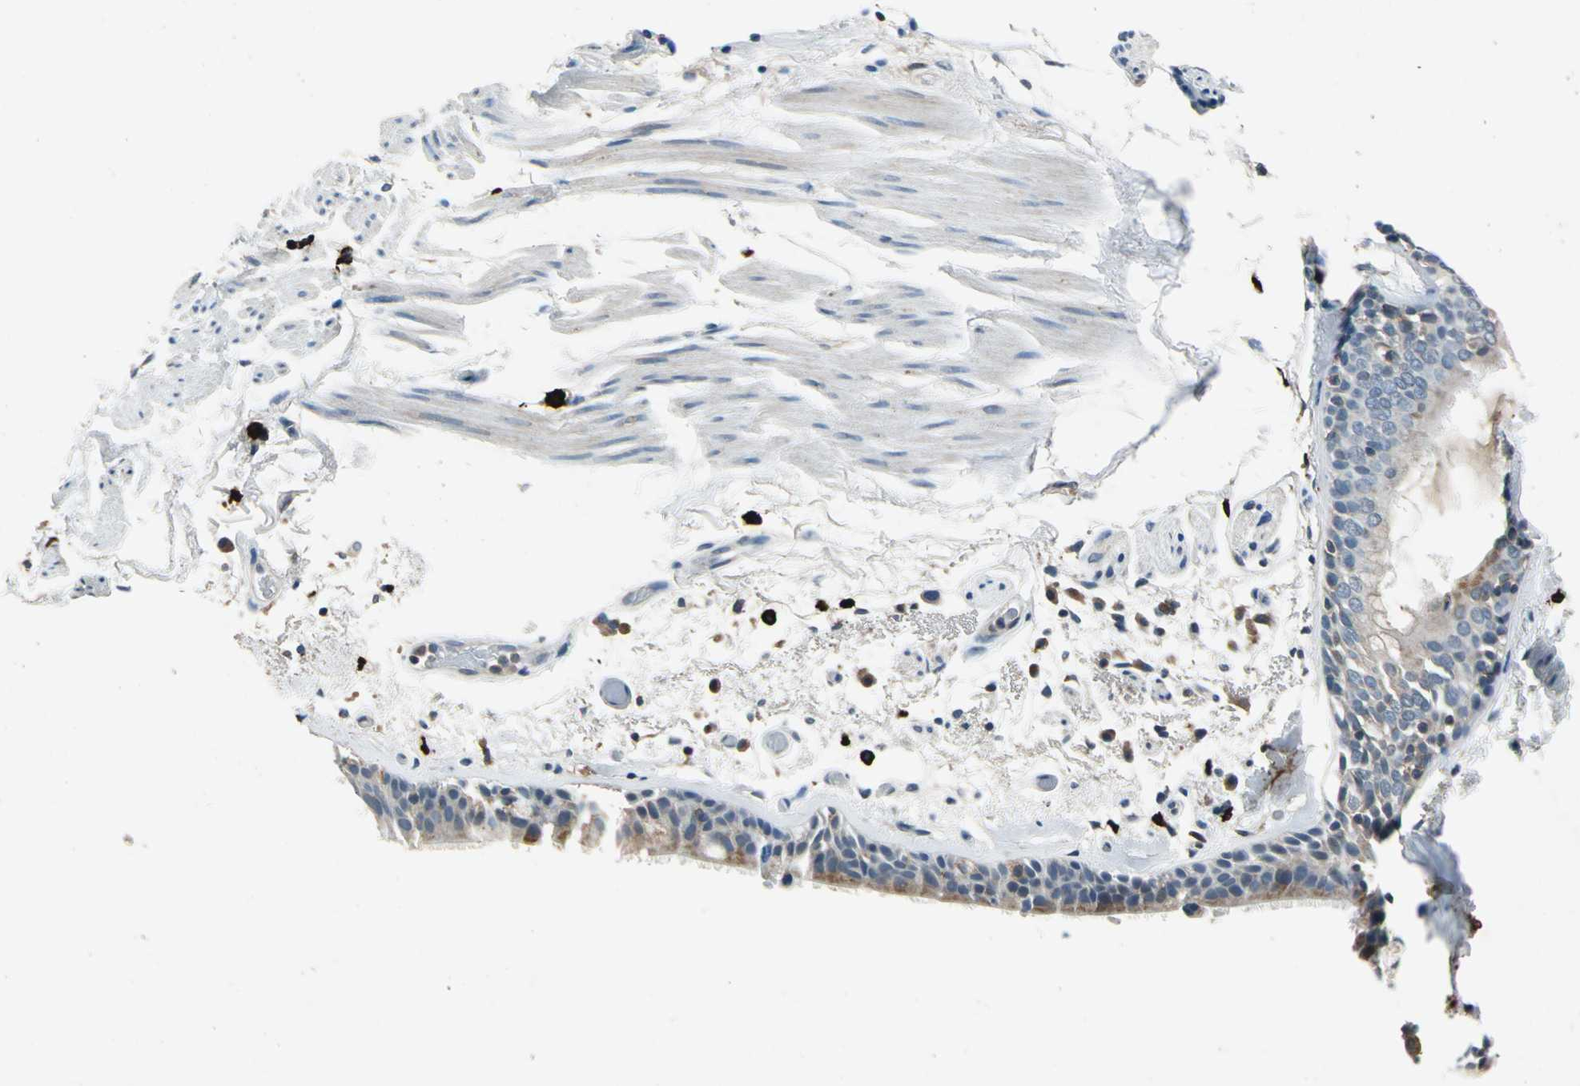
{"staining": {"intensity": "weak", "quantity": ">75%", "location": "cytoplasmic/membranous"}, "tissue": "bronchus", "cell_type": "Respiratory epithelial cells", "image_type": "normal", "snomed": [{"axis": "morphology", "description": "Normal tissue, NOS"}, {"axis": "morphology", "description": "Adenocarcinoma, NOS"}, {"axis": "topography", "description": "Bronchus"}, {"axis": "topography", "description": "Lung"}], "caption": "High-power microscopy captured an IHC image of normal bronchus, revealing weak cytoplasmic/membranous staining in about >75% of respiratory epithelial cells.", "gene": "SLC19A2", "patient": {"sex": "female", "age": 54}}